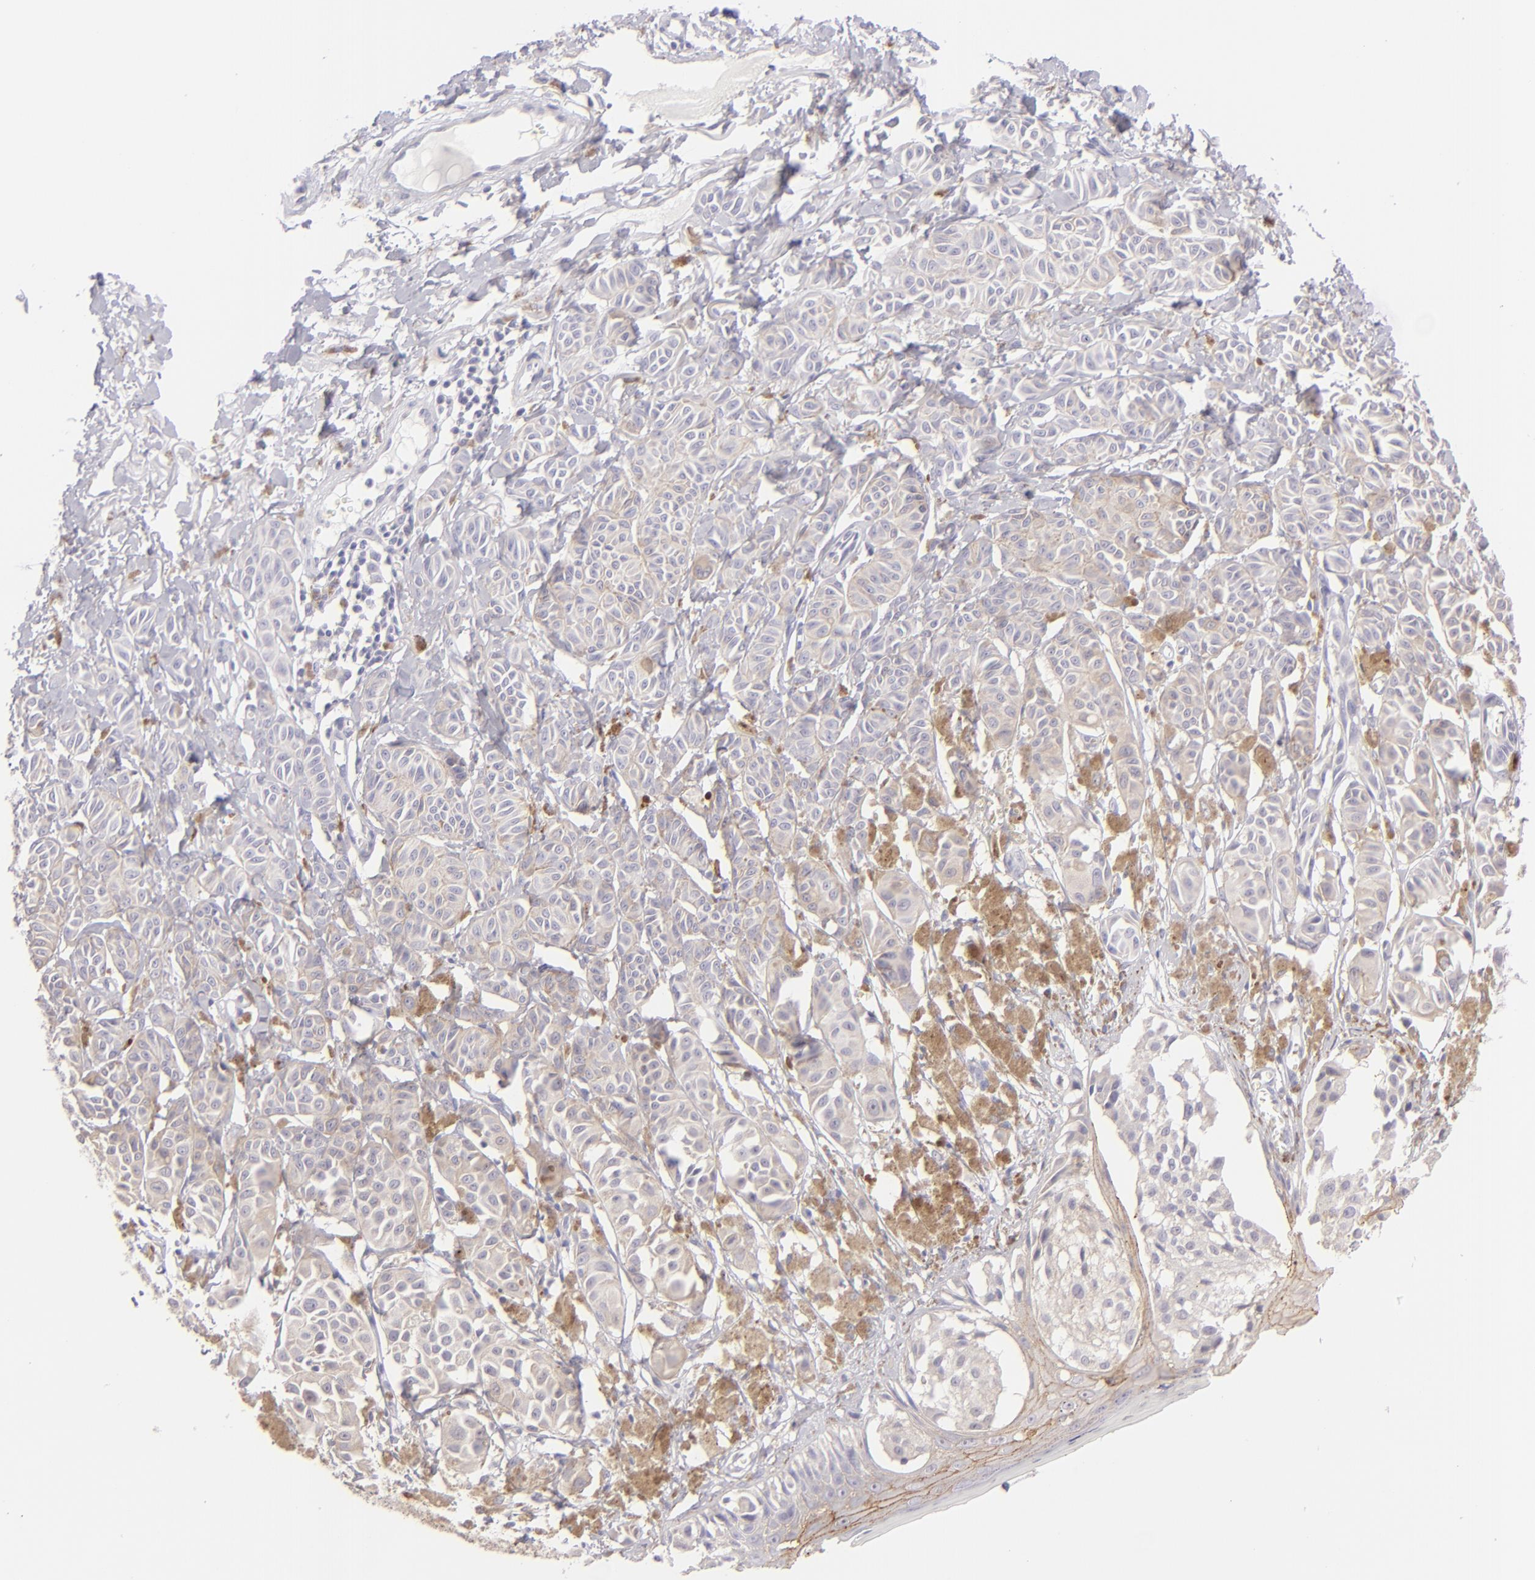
{"staining": {"intensity": "negative", "quantity": "none", "location": "none"}, "tissue": "melanoma", "cell_type": "Tumor cells", "image_type": "cancer", "snomed": [{"axis": "morphology", "description": "Malignant melanoma, NOS"}, {"axis": "topography", "description": "Skin"}], "caption": "Immunohistochemistry (IHC) image of human malignant melanoma stained for a protein (brown), which displays no expression in tumor cells.", "gene": "CLDN4", "patient": {"sex": "male", "age": 76}}